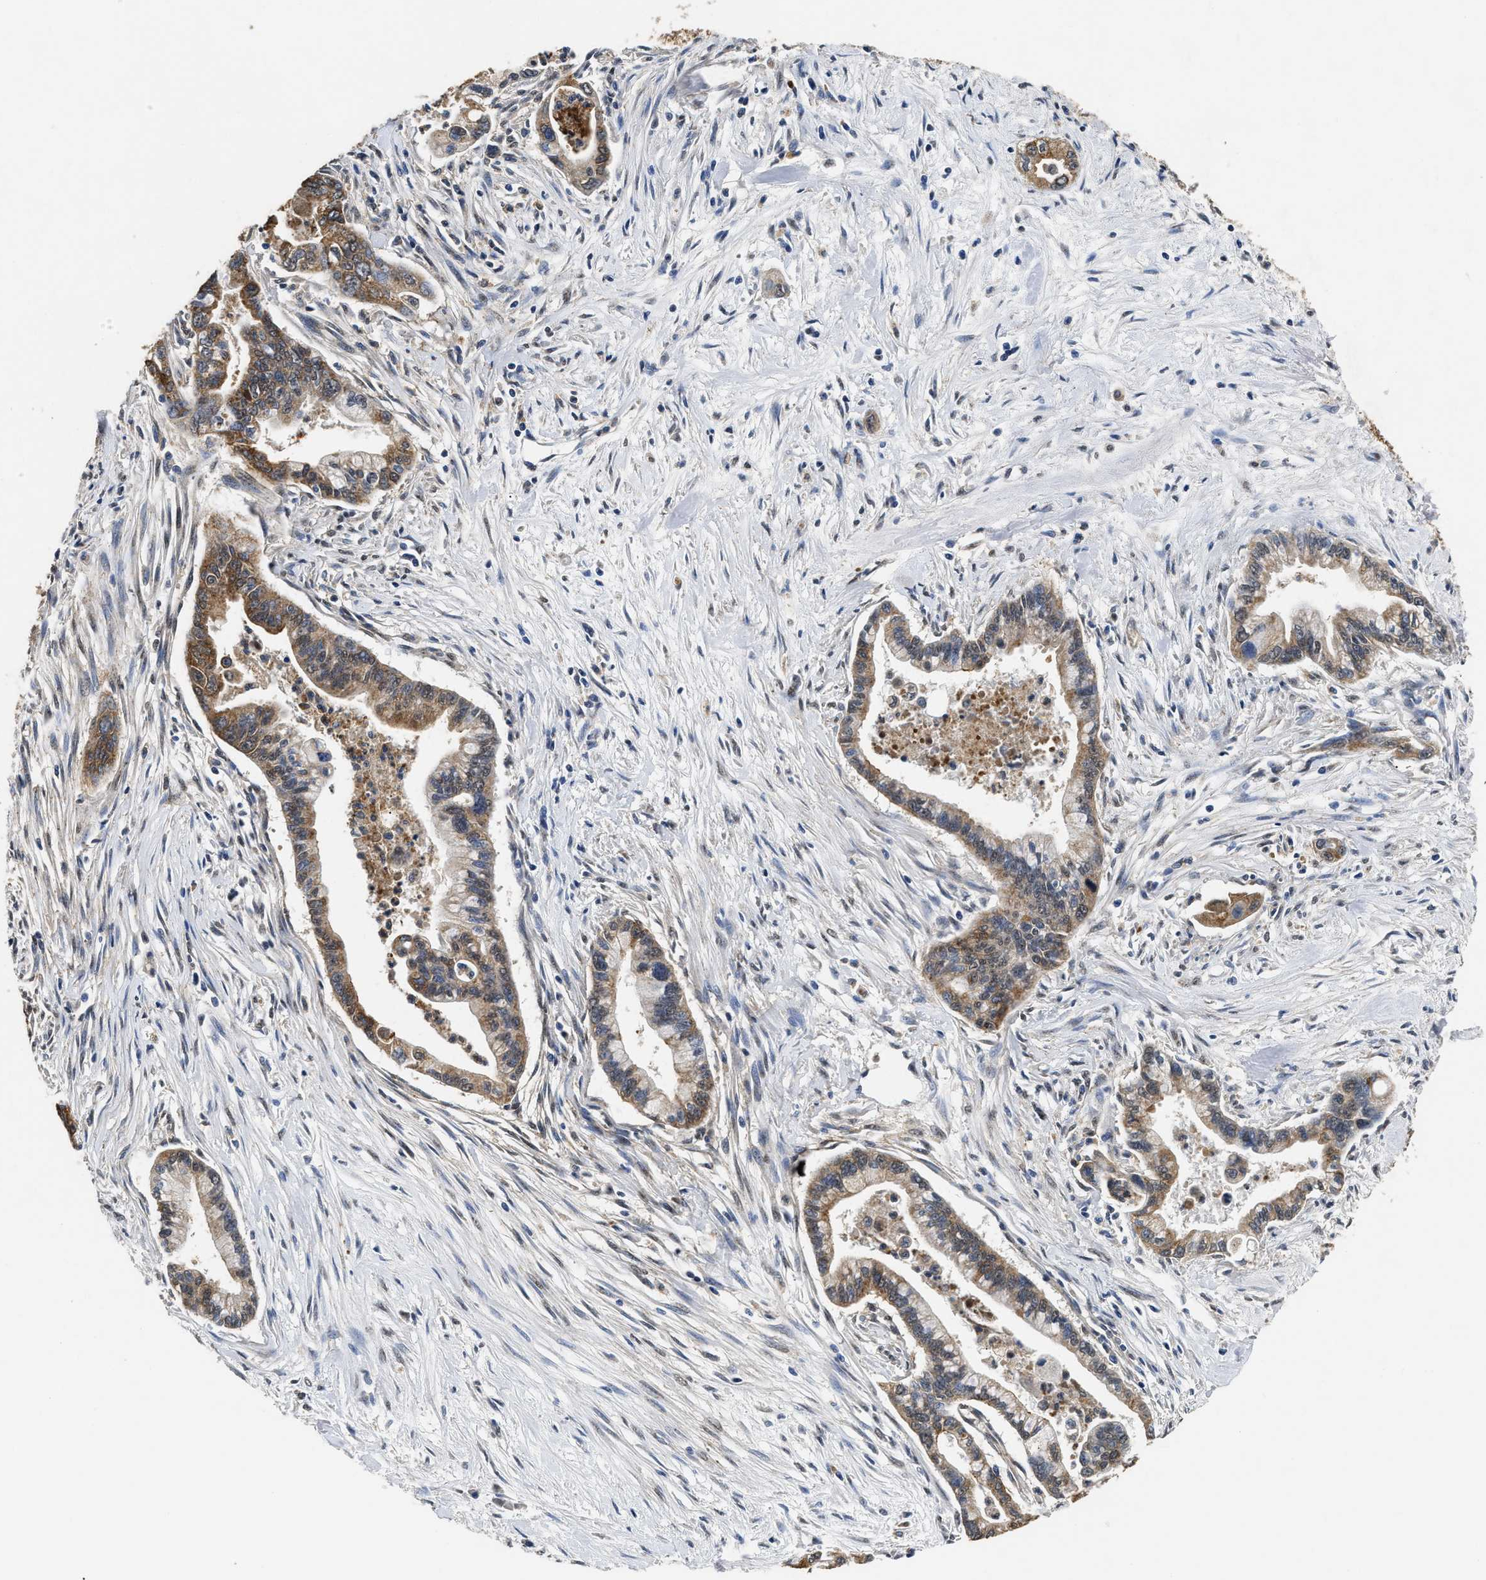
{"staining": {"intensity": "moderate", "quantity": ">75%", "location": "cytoplasmic/membranous"}, "tissue": "pancreatic cancer", "cell_type": "Tumor cells", "image_type": "cancer", "snomed": [{"axis": "morphology", "description": "Adenocarcinoma, NOS"}, {"axis": "topography", "description": "Pancreas"}], "caption": "Pancreatic adenocarcinoma was stained to show a protein in brown. There is medium levels of moderate cytoplasmic/membranous staining in about >75% of tumor cells. The protein of interest is shown in brown color, while the nuclei are stained blue.", "gene": "CTNNA1", "patient": {"sex": "male", "age": 70}}